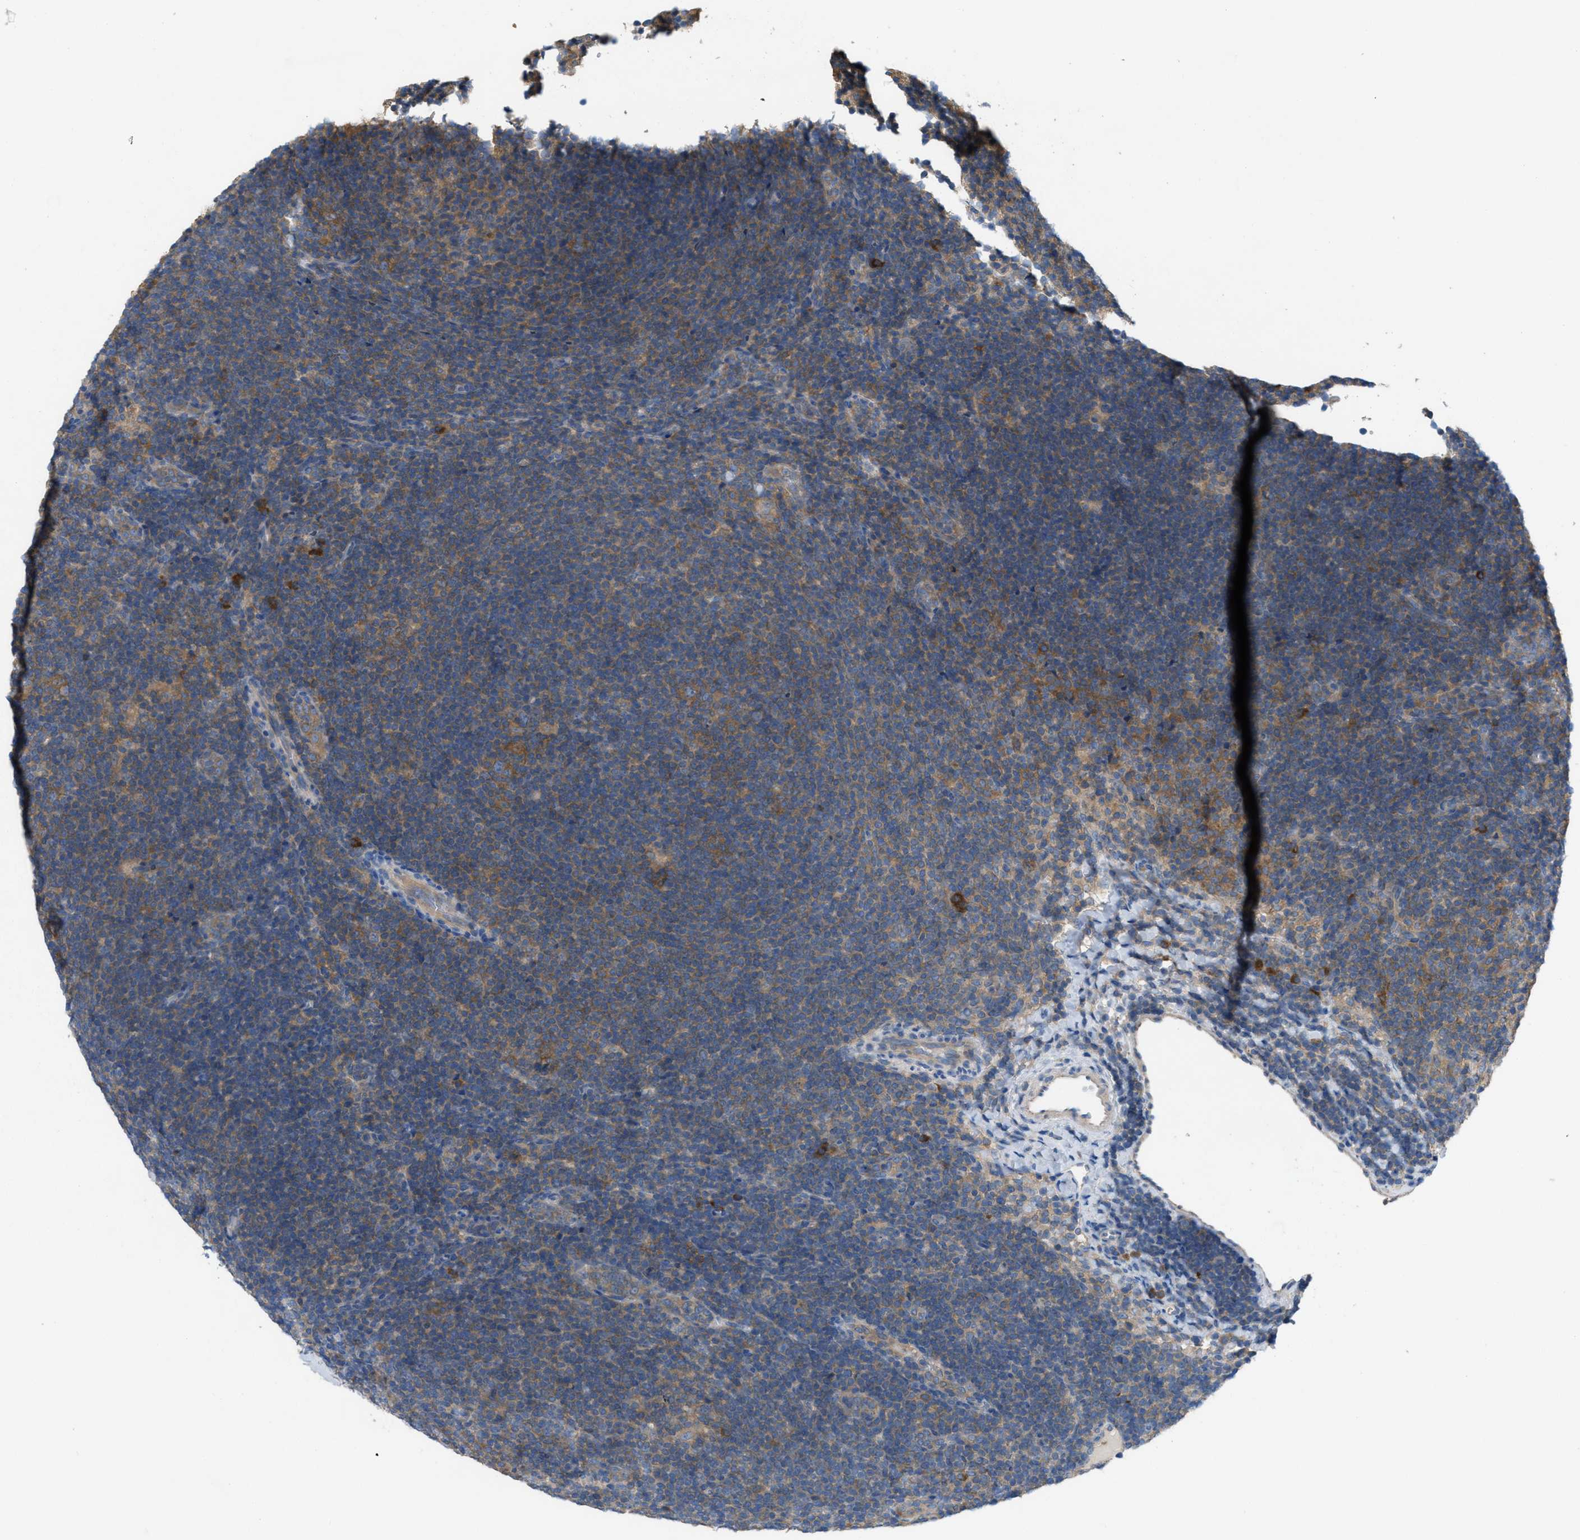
{"staining": {"intensity": "strong", "quantity": ">75%", "location": "cytoplasmic/membranous"}, "tissue": "lymphoma", "cell_type": "Tumor cells", "image_type": "cancer", "snomed": [{"axis": "morphology", "description": "Hodgkin's disease, NOS"}, {"axis": "topography", "description": "Lymph node"}], "caption": "IHC (DAB) staining of human lymphoma displays strong cytoplasmic/membranous protein expression in about >75% of tumor cells.", "gene": "UBA5", "patient": {"sex": "female", "age": 57}}